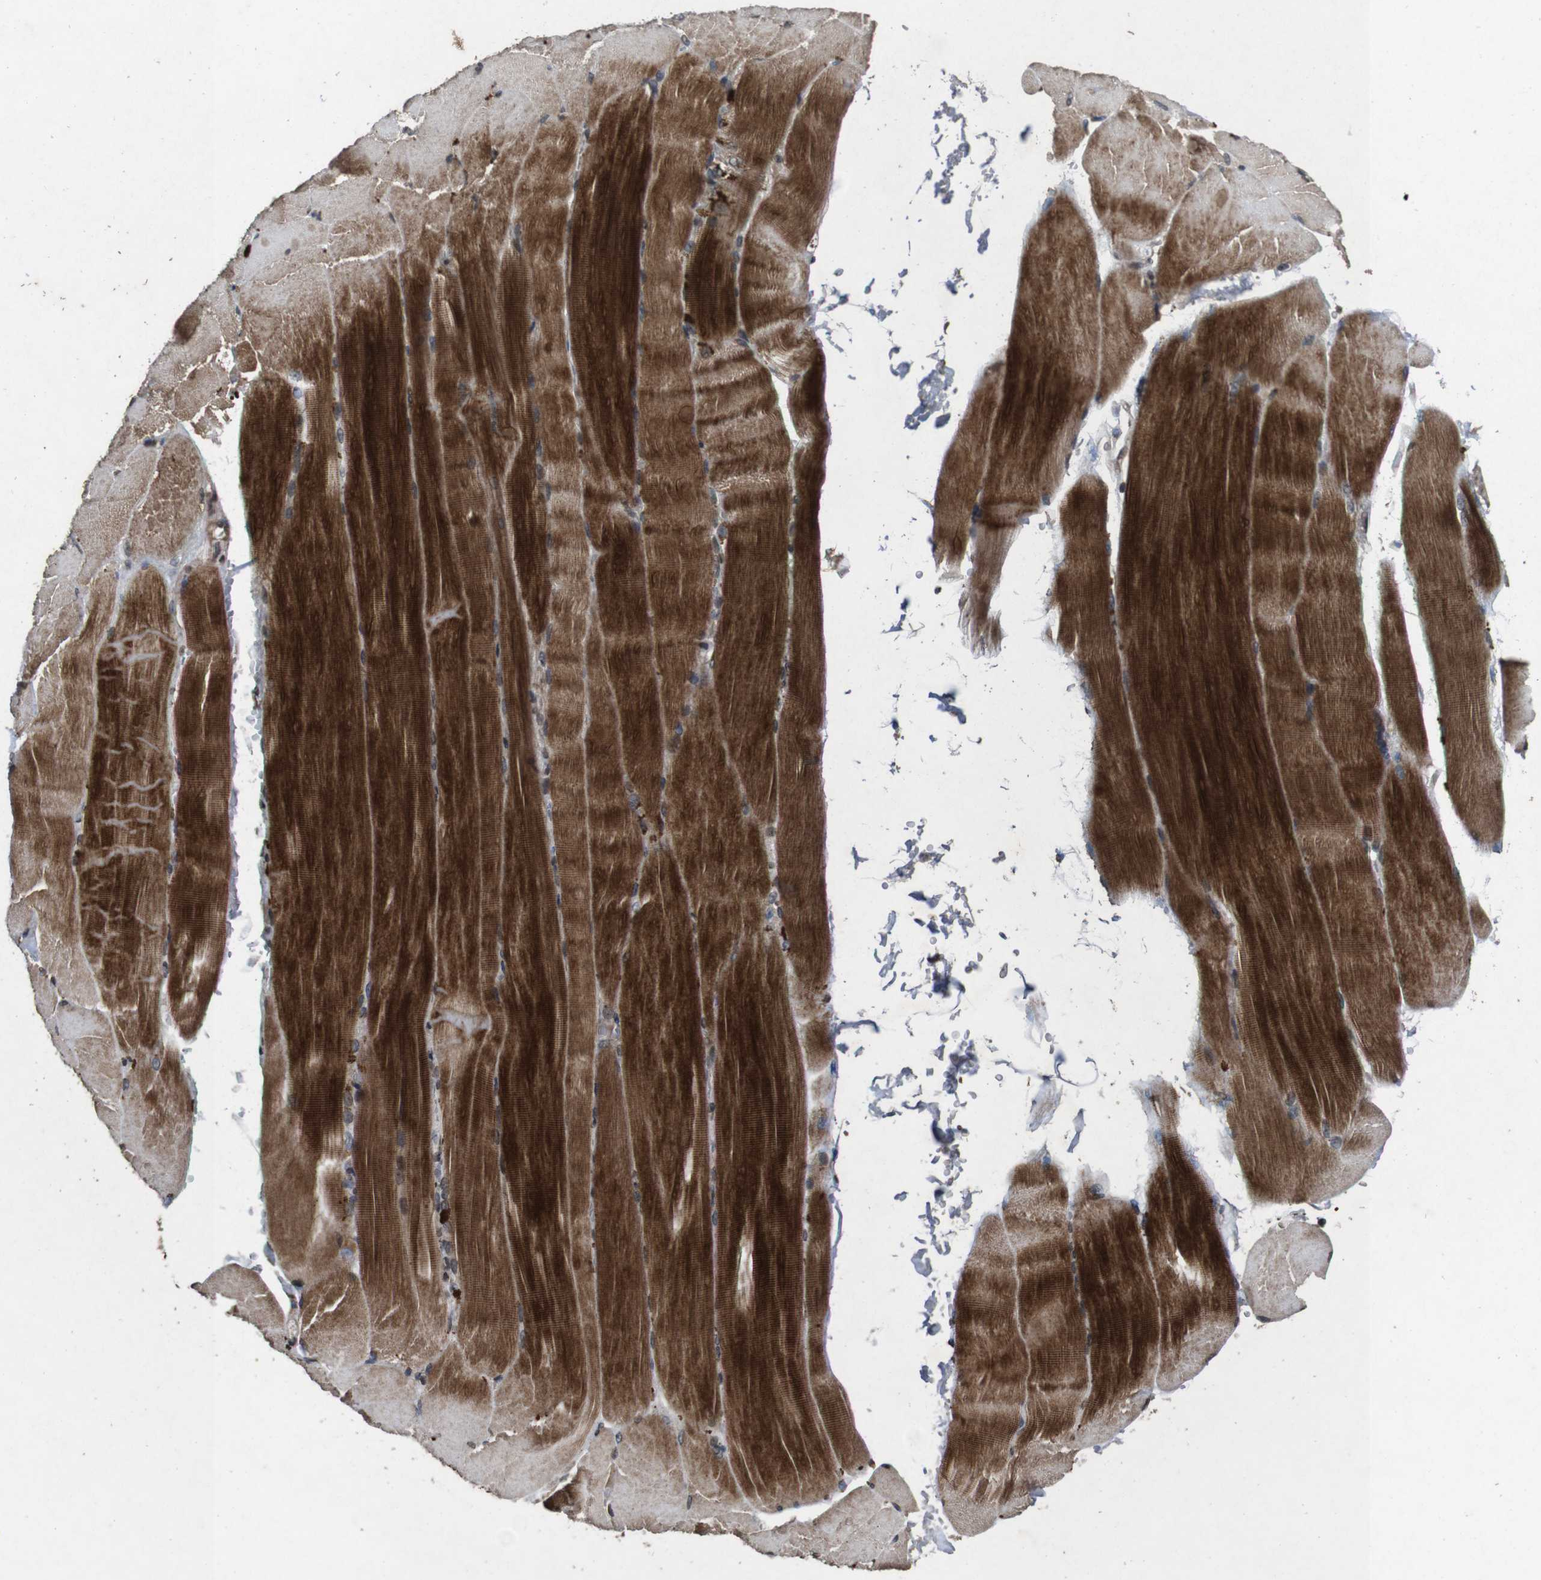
{"staining": {"intensity": "strong", "quantity": ">75%", "location": "cytoplasmic/membranous"}, "tissue": "skeletal muscle", "cell_type": "Myocytes", "image_type": "normal", "snomed": [{"axis": "morphology", "description": "Normal tissue, NOS"}, {"axis": "topography", "description": "Skin"}, {"axis": "topography", "description": "Skeletal muscle"}], "caption": "Immunohistochemical staining of unremarkable human skeletal muscle exhibits strong cytoplasmic/membranous protein positivity in about >75% of myocytes.", "gene": "SORL1", "patient": {"sex": "male", "age": 83}}